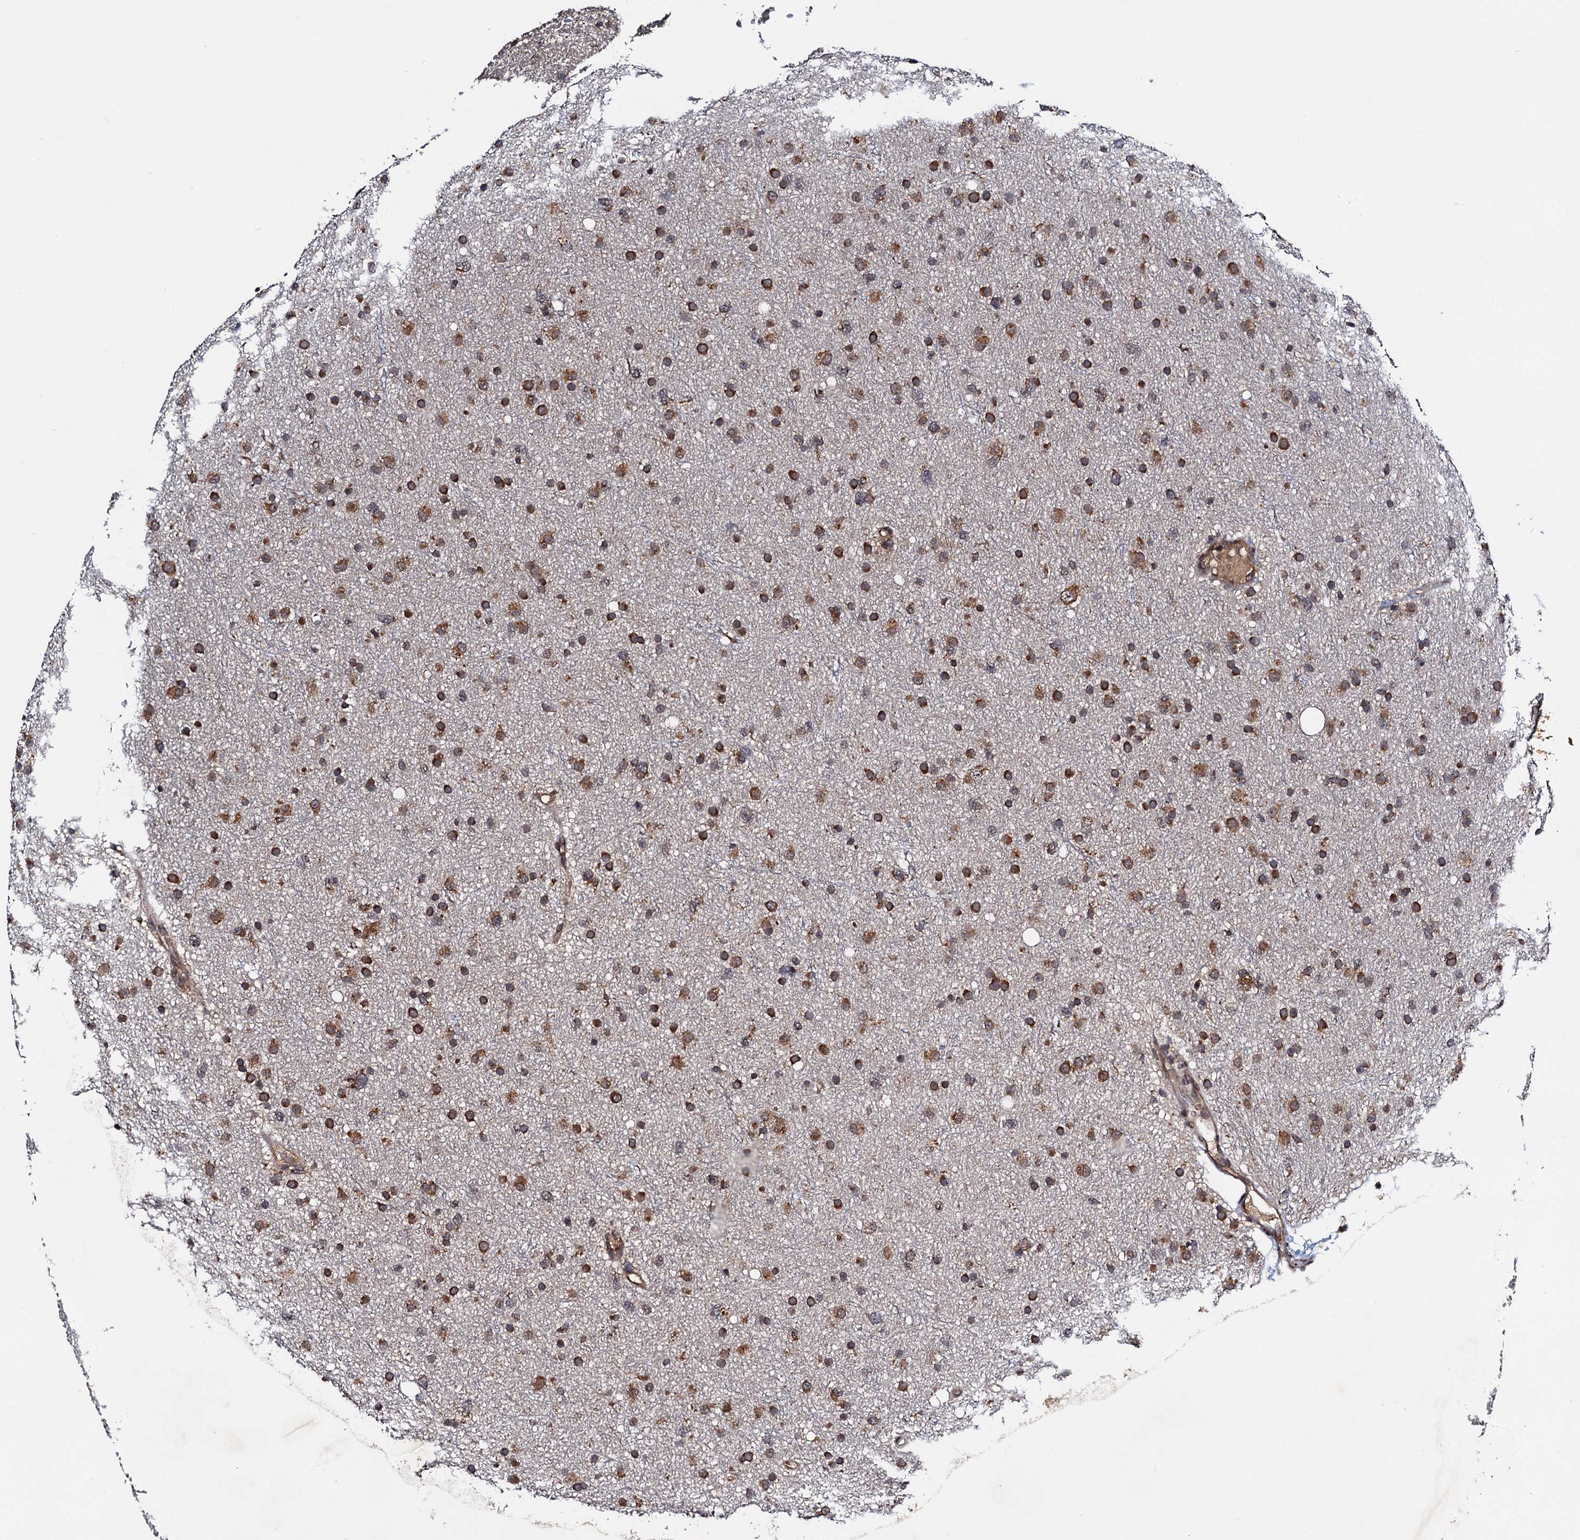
{"staining": {"intensity": "strong", "quantity": ">75%", "location": "cytoplasmic/membranous"}, "tissue": "glioma", "cell_type": "Tumor cells", "image_type": "cancer", "snomed": [{"axis": "morphology", "description": "Glioma, malignant, Low grade"}, {"axis": "topography", "description": "Cerebral cortex"}], "caption": "Immunohistochemistry of malignant glioma (low-grade) shows high levels of strong cytoplasmic/membranous positivity in approximately >75% of tumor cells. (brown staining indicates protein expression, while blue staining denotes nuclei).", "gene": "NAA16", "patient": {"sex": "female", "age": 39}}